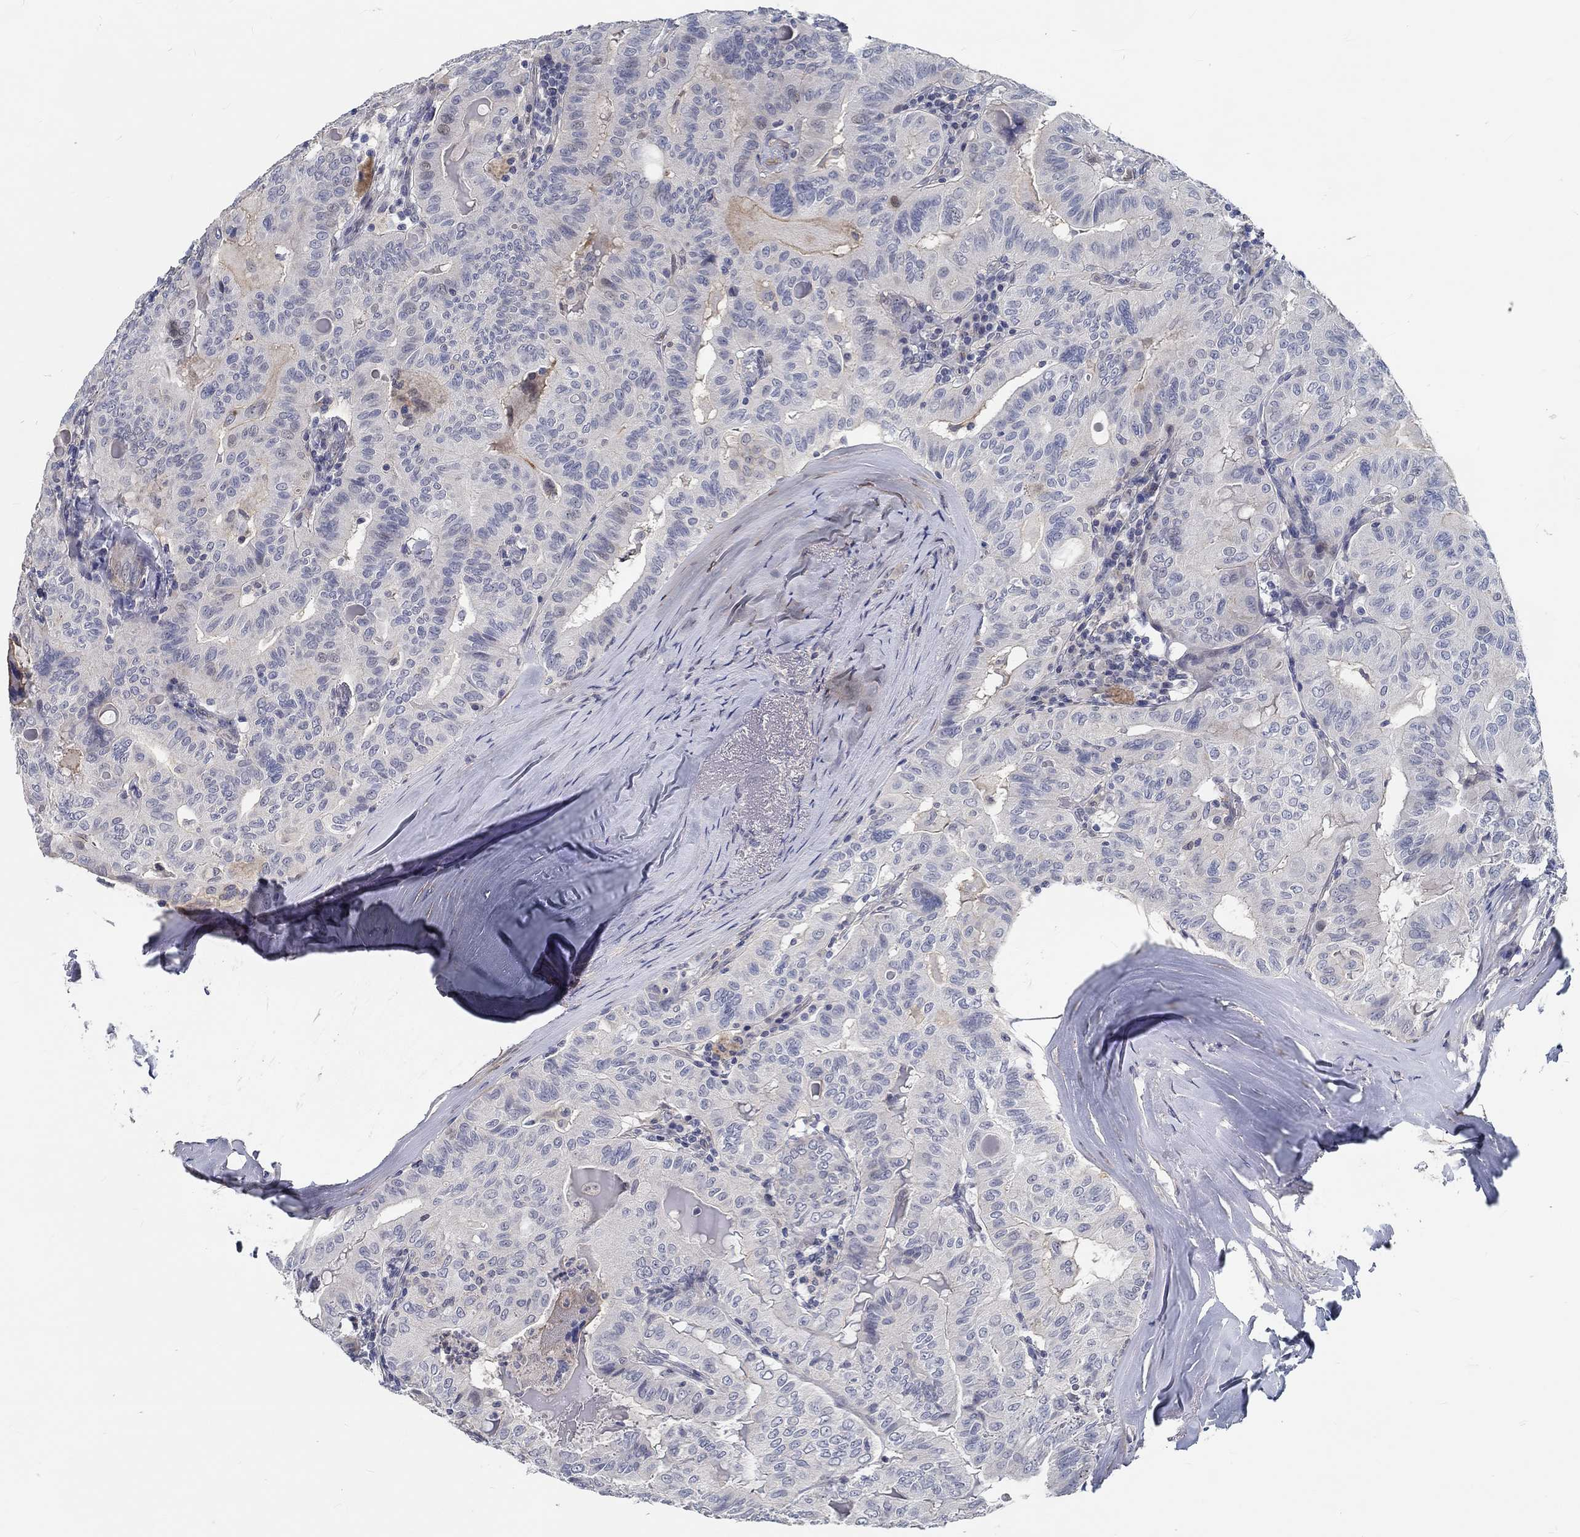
{"staining": {"intensity": "negative", "quantity": "none", "location": "none"}, "tissue": "thyroid cancer", "cell_type": "Tumor cells", "image_type": "cancer", "snomed": [{"axis": "morphology", "description": "Papillary adenocarcinoma, NOS"}, {"axis": "topography", "description": "Thyroid gland"}], "caption": "Protein analysis of thyroid papillary adenocarcinoma reveals no significant positivity in tumor cells. (DAB (3,3'-diaminobenzidine) immunohistochemistry (IHC) with hematoxylin counter stain).", "gene": "MYBPC1", "patient": {"sex": "female", "age": 68}}